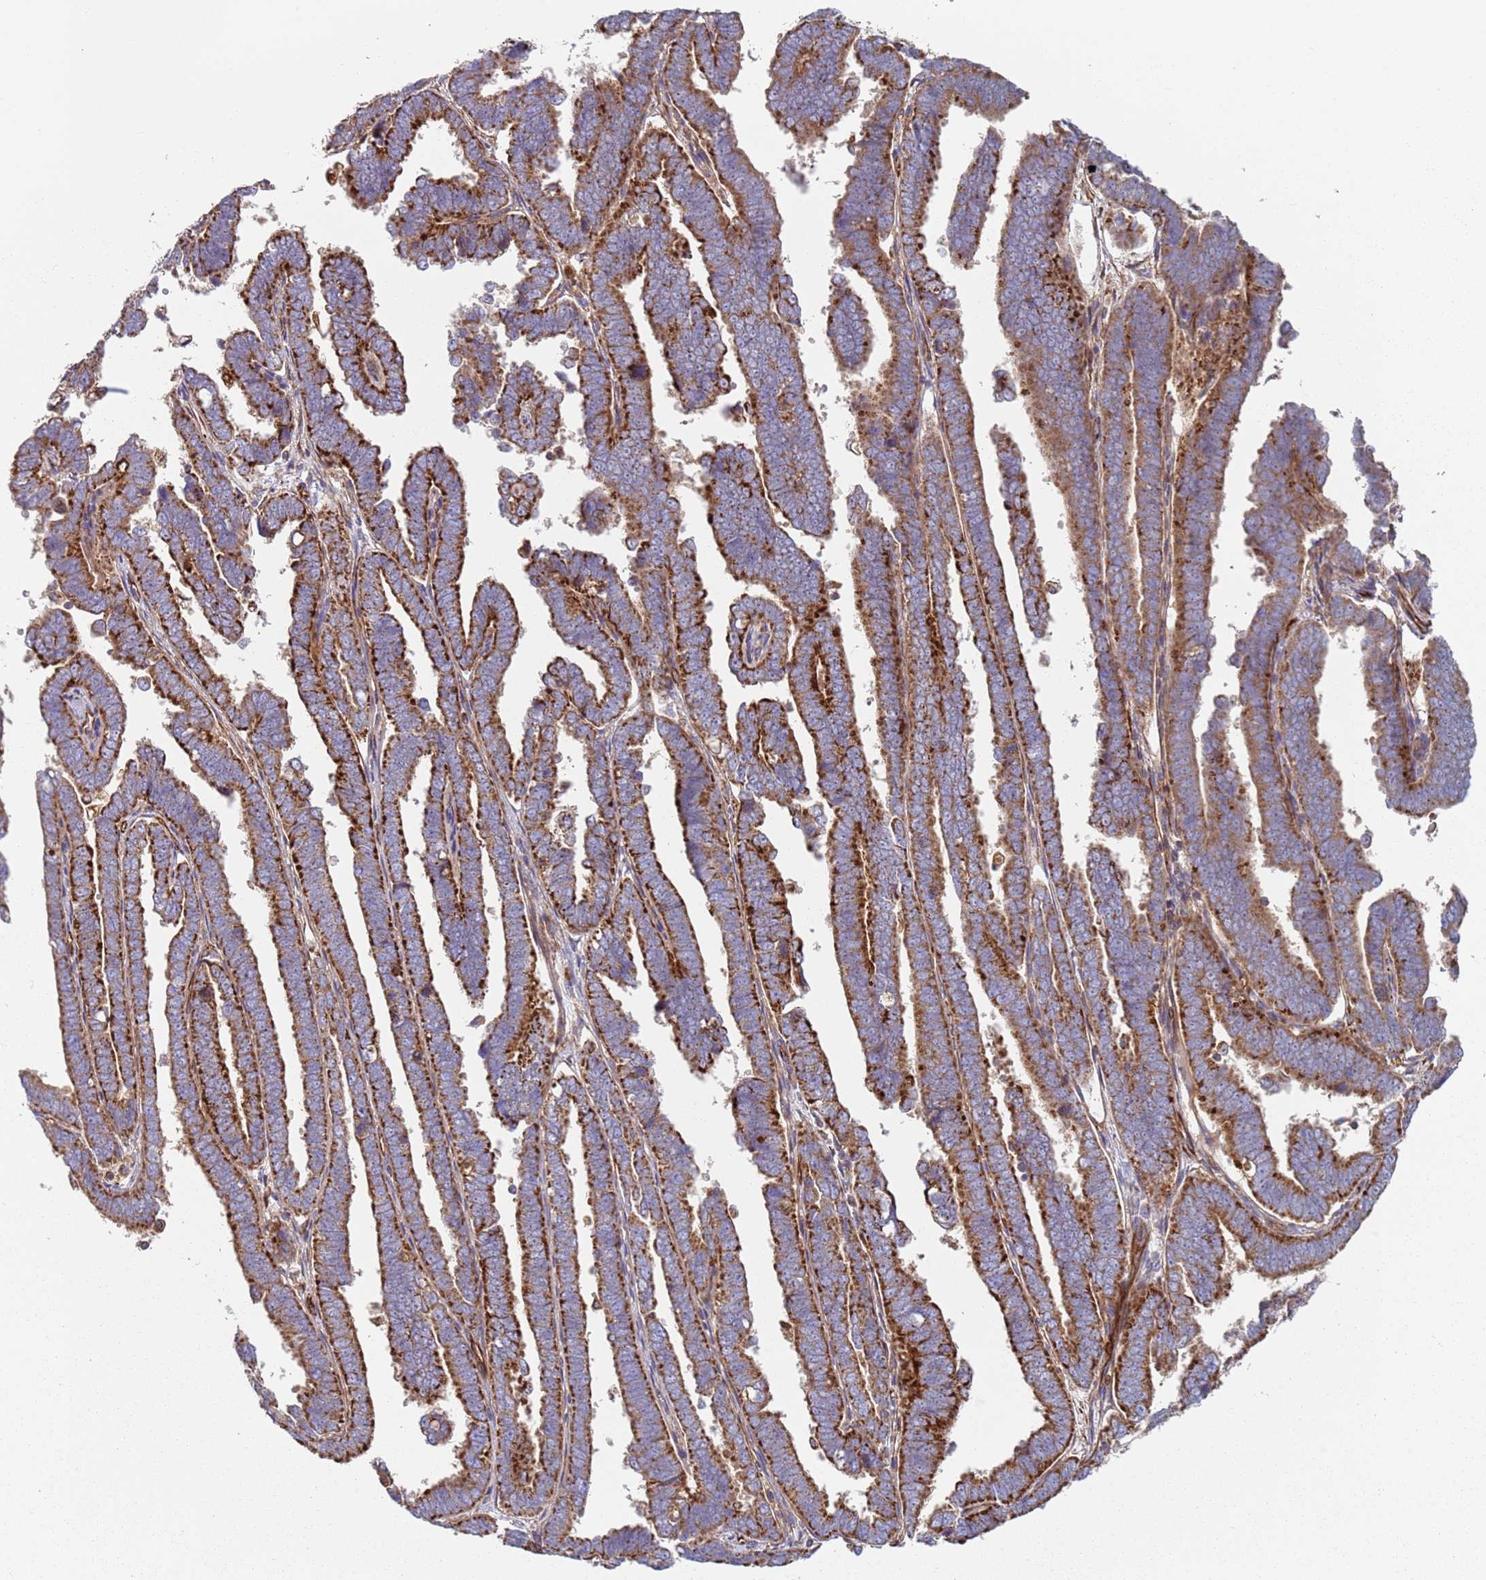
{"staining": {"intensity": "strong", "quantity": ">75%", "location": "cytoplasmic/membranous"}, "tissue": "endometrial cancer", "cell_type": "Tumor cells", "image_type": "cancer", "snomed": [{"axis": "morphology", "description": "Adenocarcinoma, NOS"}, {"axis": "topography", "description": "Endometrium"}], "caption": "The immunohistochemical stain highlights strong cytoplasmic/membranous expression in tumor cells of adenocarcinoma (endometrial) tissue. The protein of interest is stained brown, and the nuclei are stained in blue (DAB IHC with brightfield microscopy, high magnification).", "gene": "SNAPIN", "patient": {"sex": "female", "age": 75}}